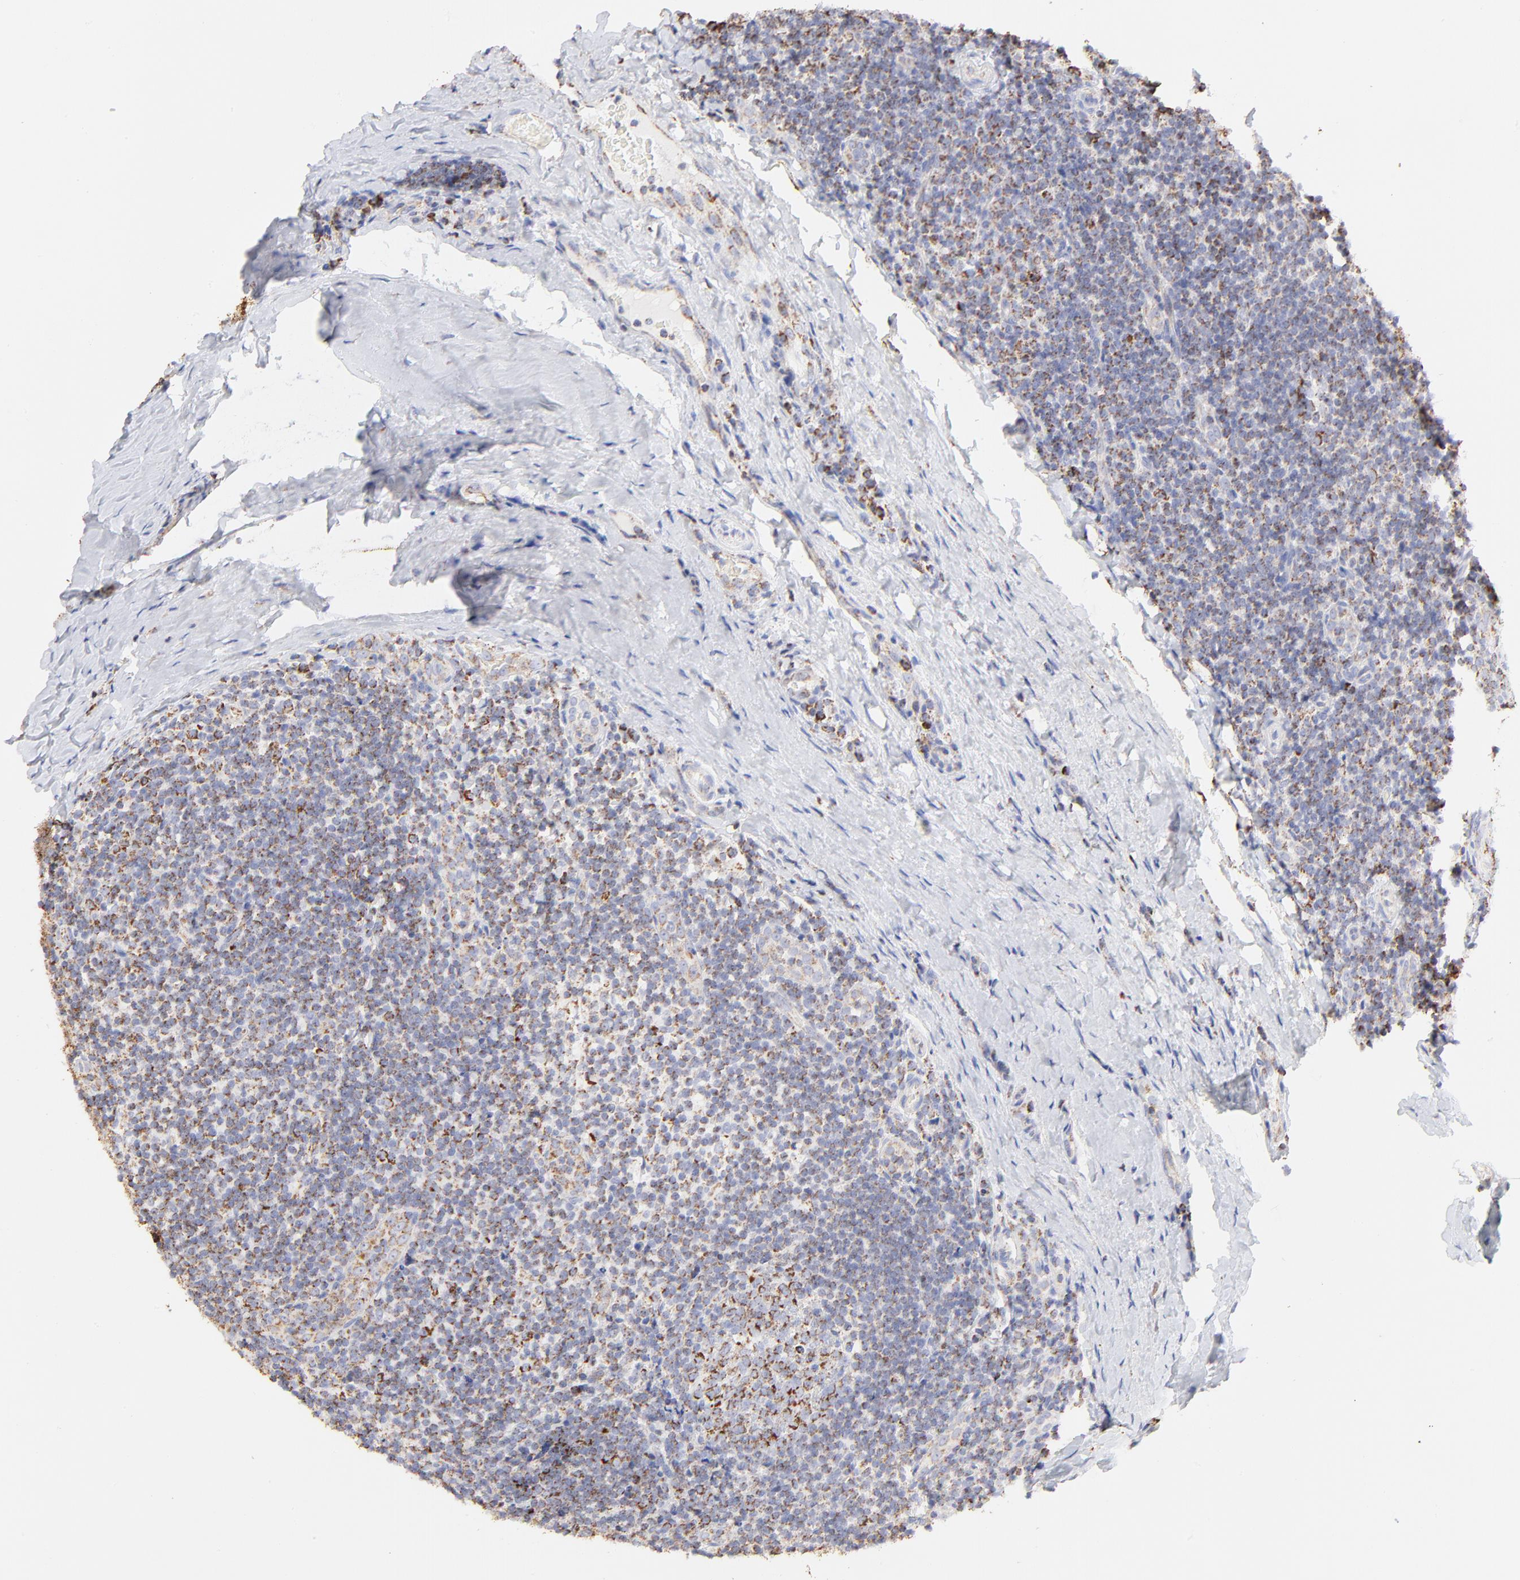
{"staining": {"intensity": "moderate", "quantity": "25%-75%", "location": "cytoplasmic/membranous"}, "tissue": "tonsil", "cell_type": "Germinal center cells", "image_type": "normal", "snomed": [{"axis": "morphology", "description": "Normal tissue, NOS"}, {"axis": "topography", "description": "Tonsil"}], "caption": "The photomicrograph demonstrates immunohistochemical staining of benign tonsil. There is moderate cytoplasmic/membranous positivity is appreciated in about 25%-75% of germinal center cells.", "gene": "COX4I1", "patient": {"sex": "male", "age": 31}}